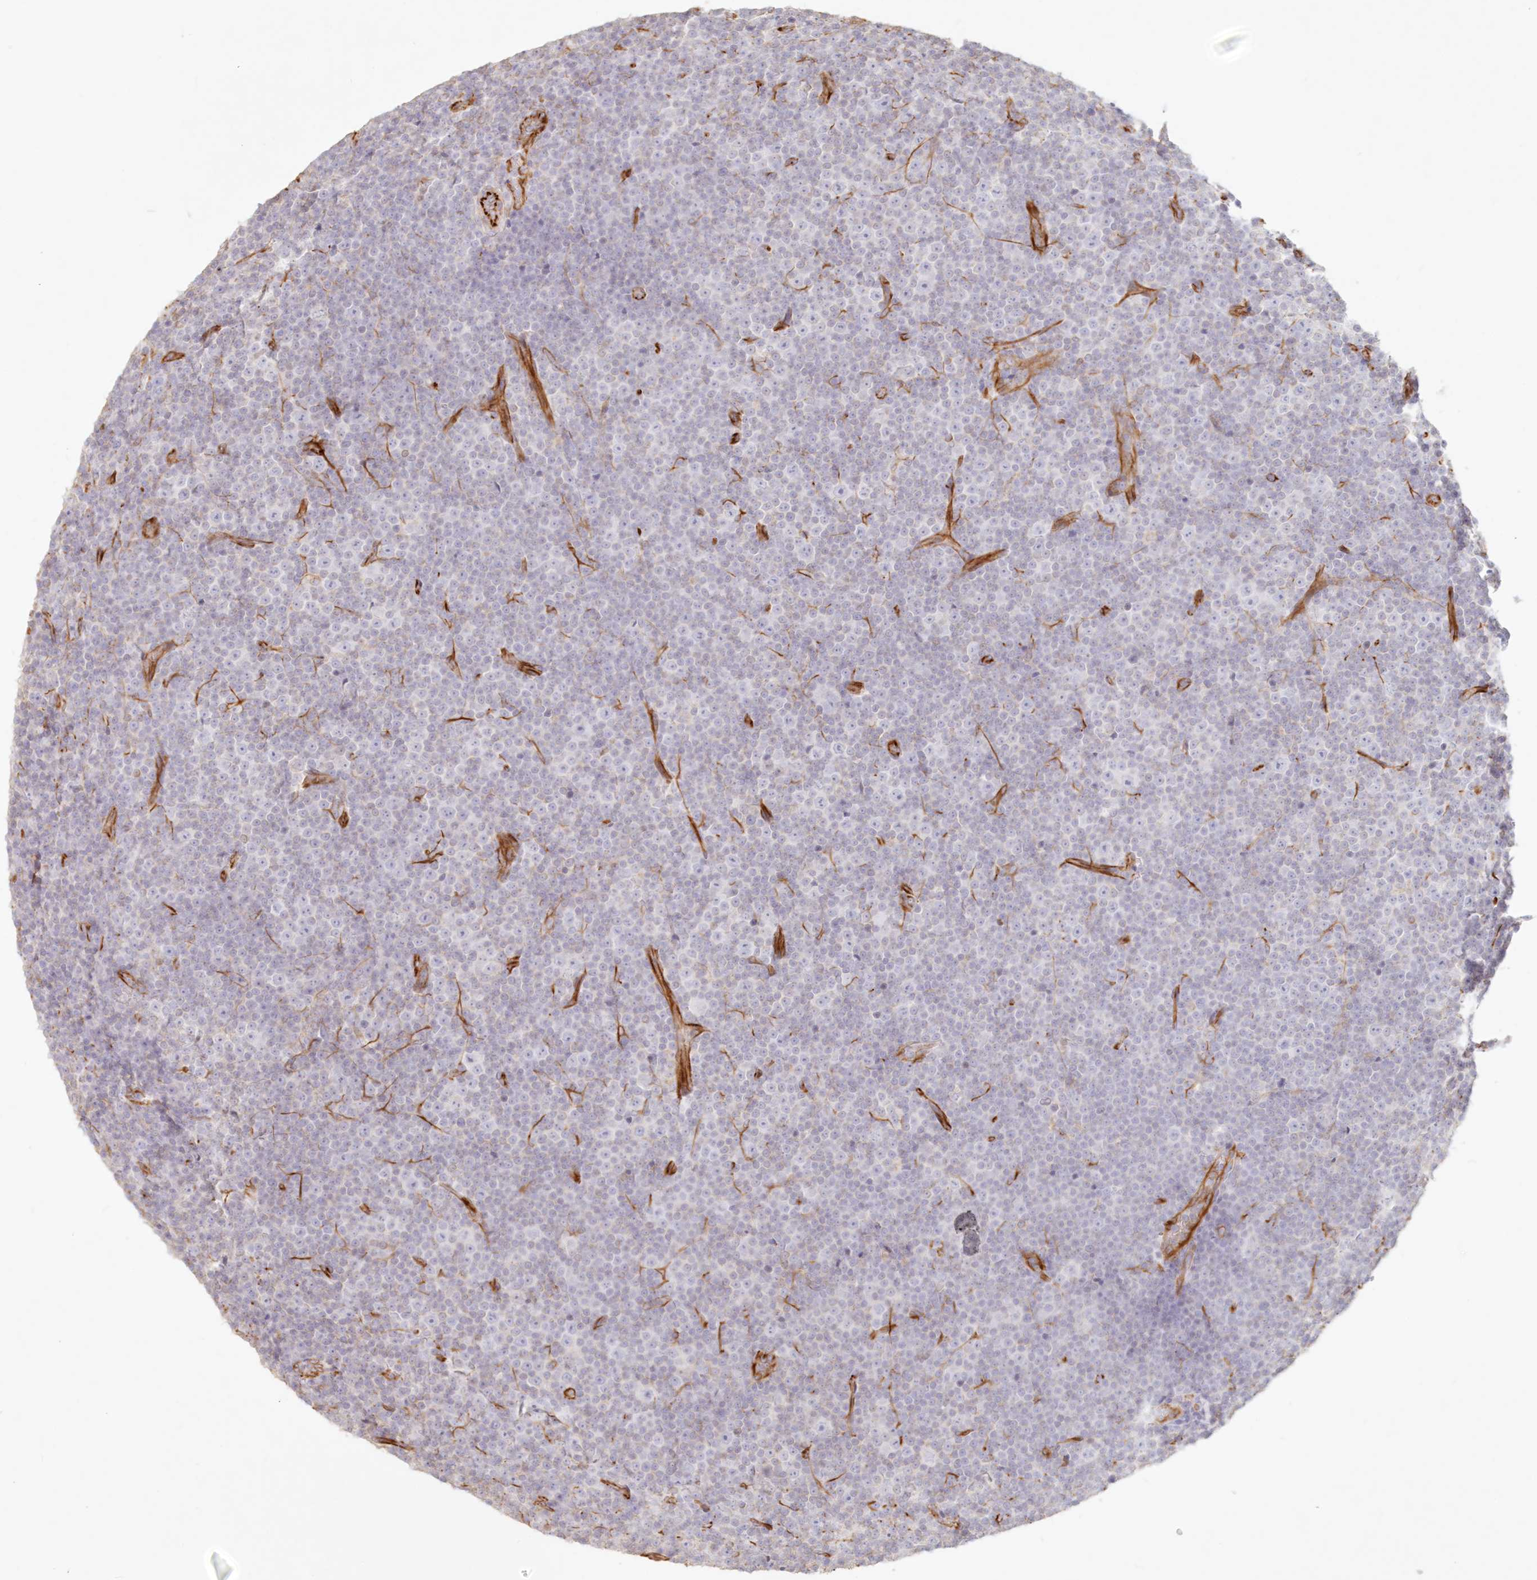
{"staining": {"intensity": "negative", "quantity": "none", "location": "none"}, "tissue": "lymphoma", "cell_type": "Tumor cells", "image_type": "cancer", "snomed": [{"axis": "morphology", "description": "Malignant lymphoma, non-Hodgkin's type, Low grade"}, {"axis": "topography", "description": "Lymph node"}], "caption": "IHC image of neoplastic tissue: malignant lymphoma, non-Hodgkin's type (low-grade) stained with DAB shows no significant protein positivity in tumor cells.", "gene": "DMRTB1", "patient": {"sex": "female", "age": 67}}